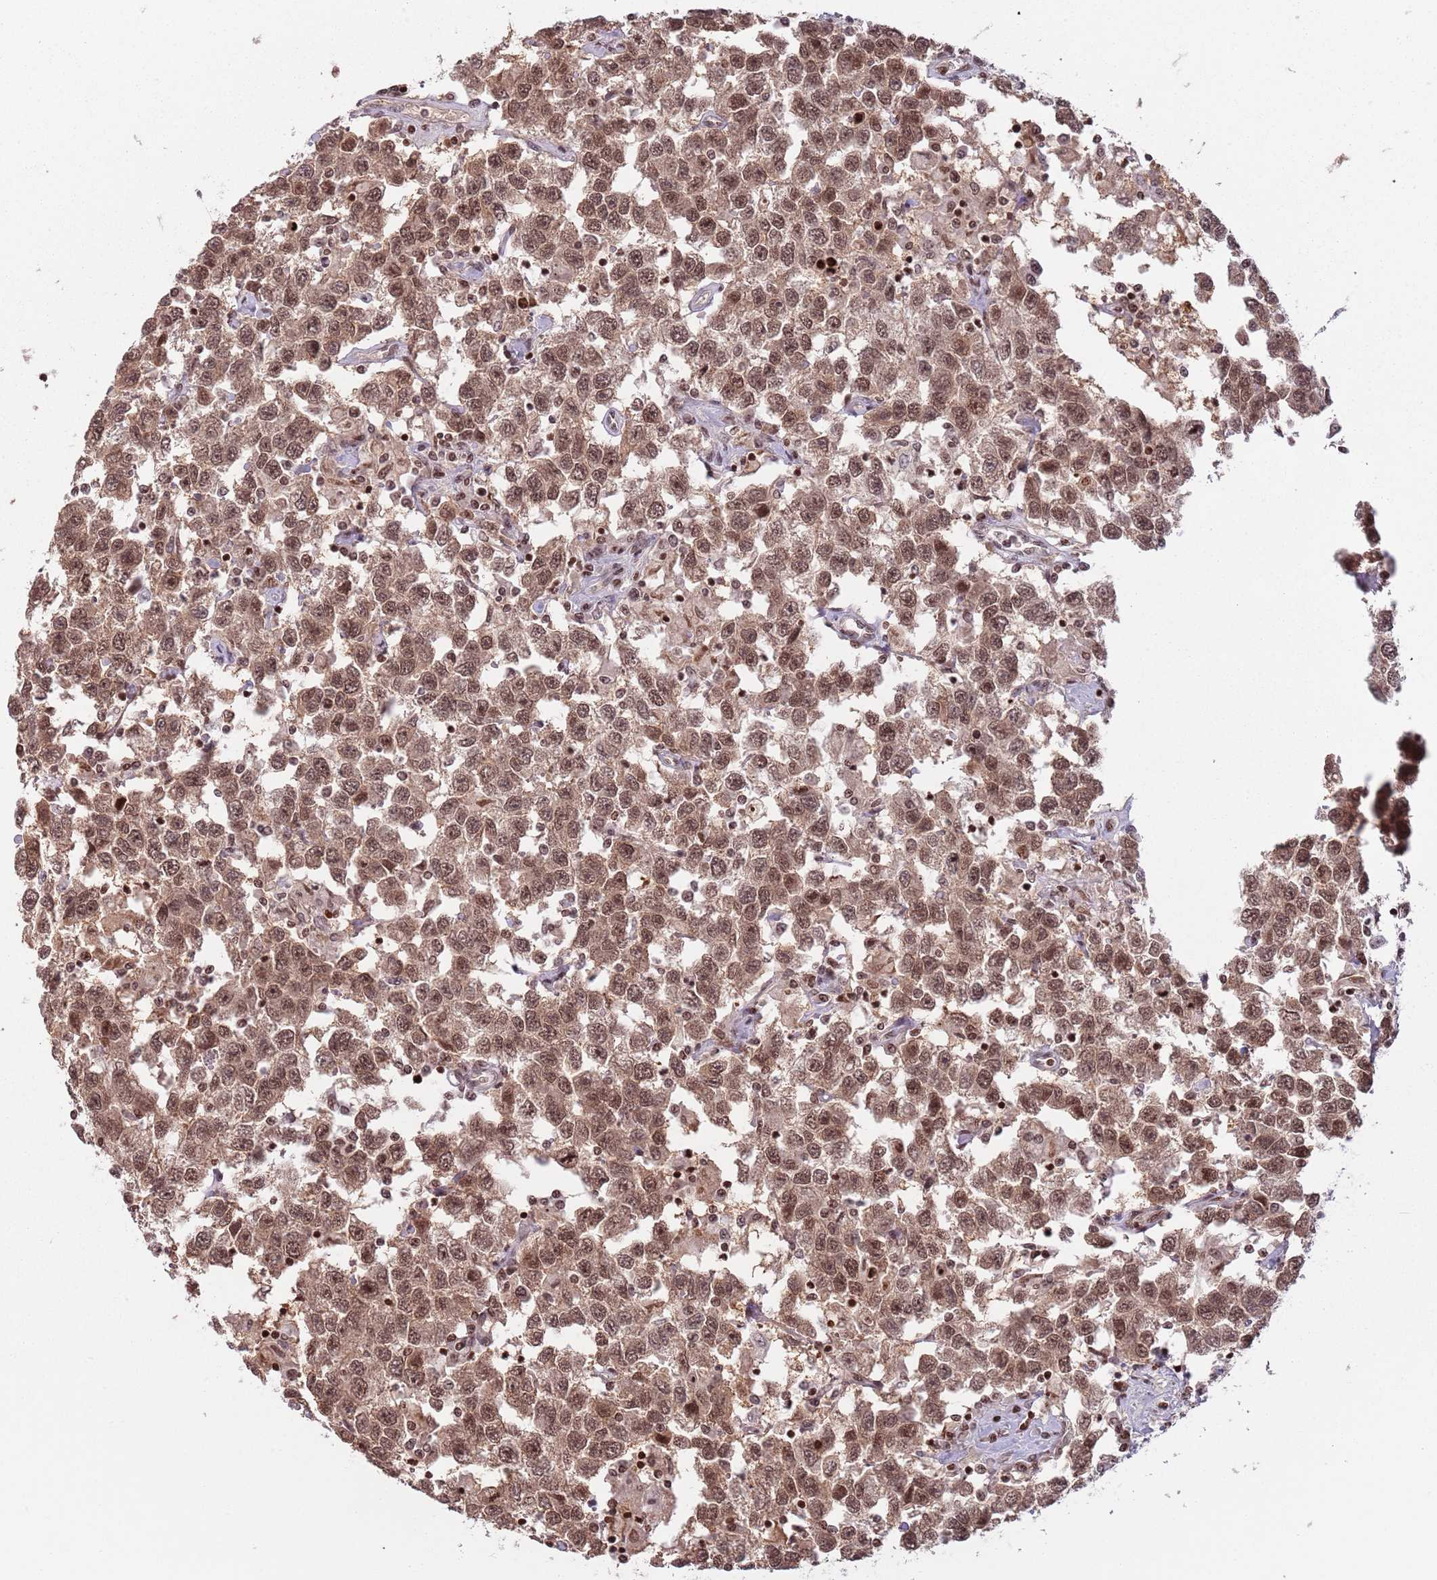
{"staining": {"intensity": "moderate", "quantity": ">75%", "location": "cytoplasmic/membranous,nuclear"}, "tissue": "testis cancer", "cell_type": "Tumor cells", "image_type": "cancer", "snomed": [{"axis": "morphology", "description": "Seminoma, NOS"}, {"axis": "topography", "description": "Testis"}], "caption": "Immunohistochemical staining of testis cancer exhibits medium levels of moderate cytoplasmic/membranous and nuclear expression in about >75% of tumor cells. (Stains: DAB (3,3'-diaminobenzidine) in brown, nuclei in blue, Microscopy: brightfield microscopy at high magnification).", "gene": "SH3RF3", "patient": {"sex": "male", "age": 41}}